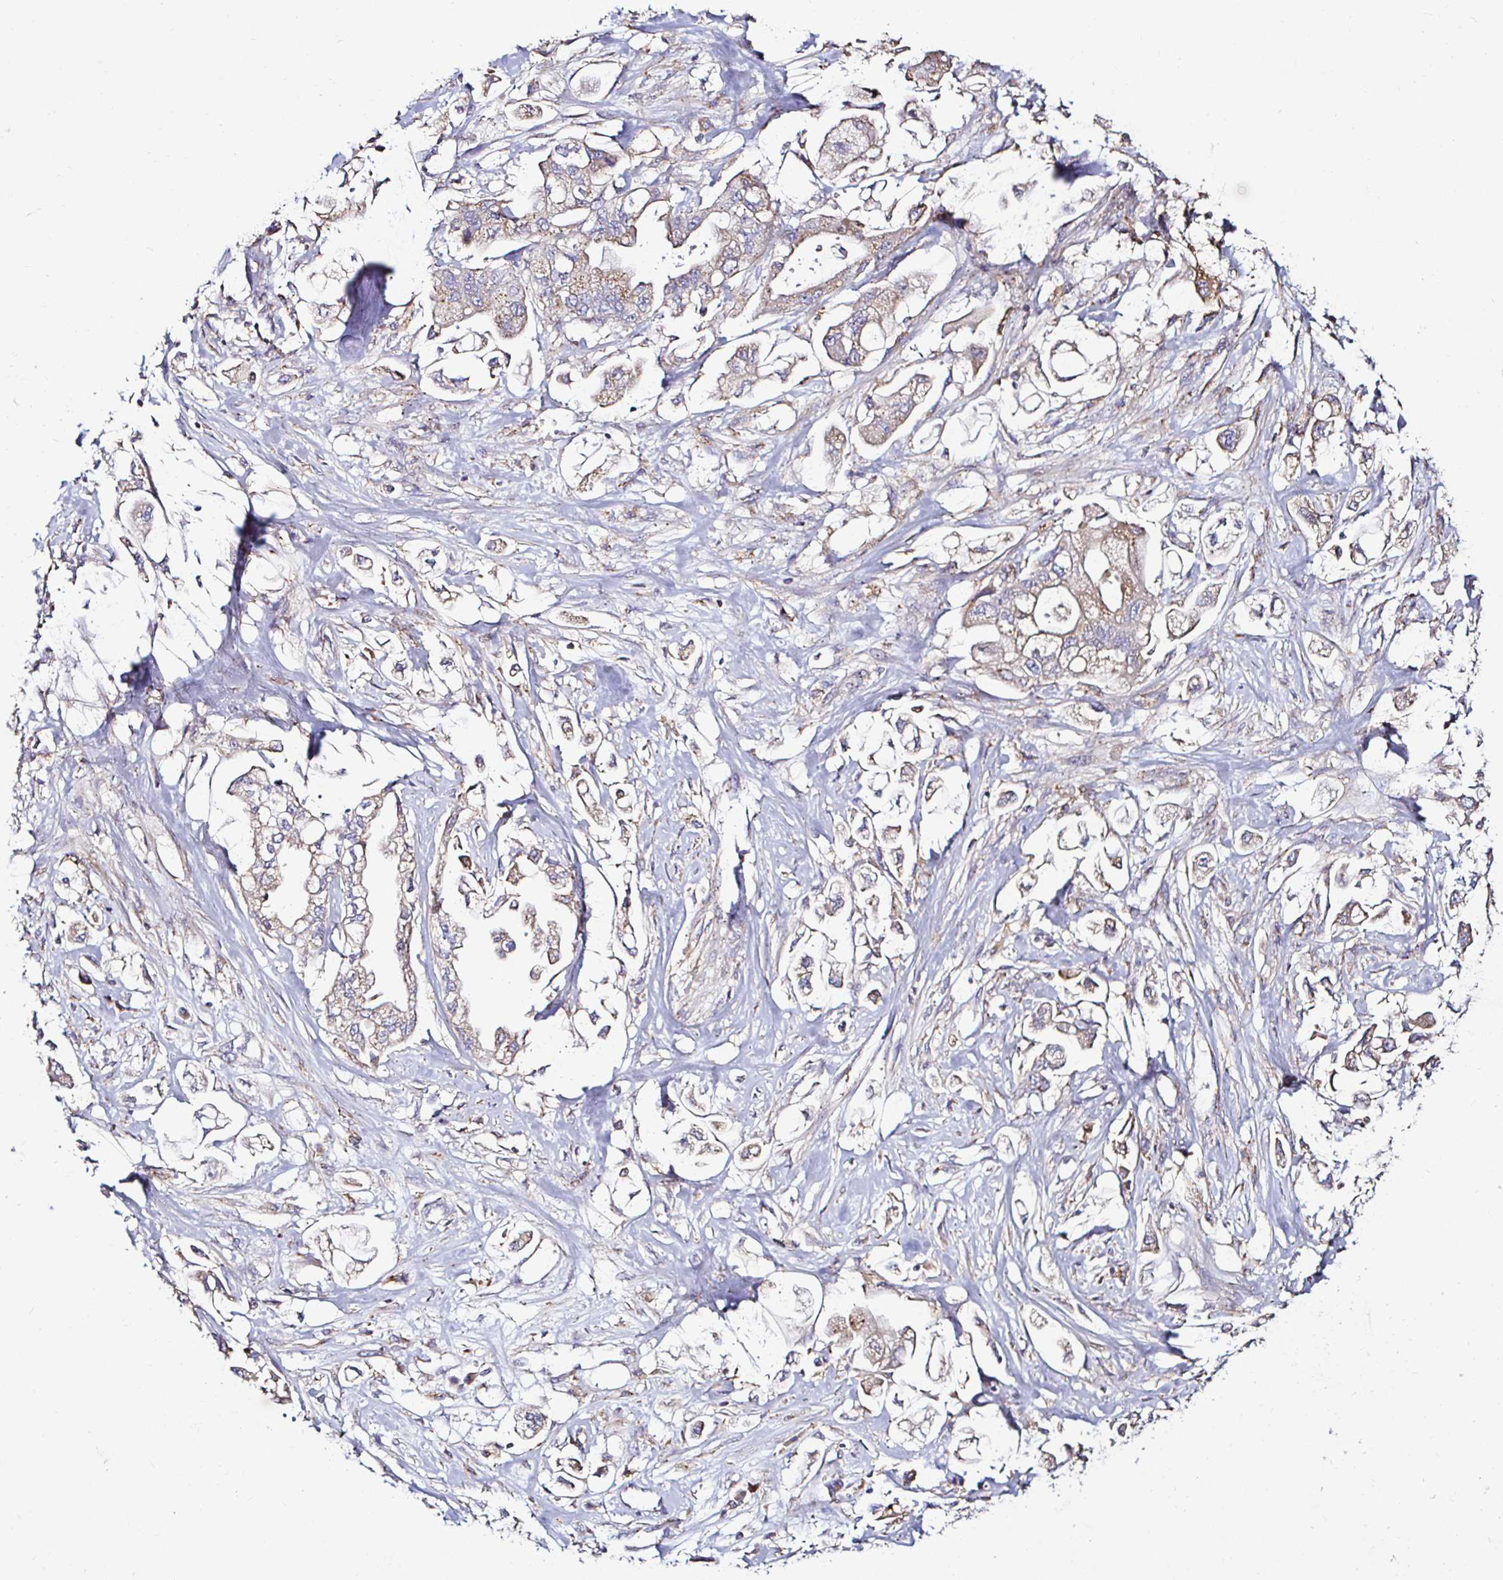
{"staining": {"intensity": "weak", "quantity": ">75%", "location": "cytoplasmic/membranous"}, "tissue": "stomach cancer", "cell_type": "Tumor cells", "image_type": "cancer", "snomed": [{"axis": "morphology", "description": "Adenocarcinoma, NOS"}, {"axis": "topography", "description": "Stomach"}], "caption": "IHC histopathology image of neoplastic tissue: stomach adenocarcinoma stained using immunohistochemistry (IHC) demonstrates low levels of weak protein expression localized specifically in the cytoplasmic/membranous of tumor cells, appearing as a cytoplasmic/membranous brown color.", "gene": "GALNS", "patient": {"sex": "male", "age": 62}}